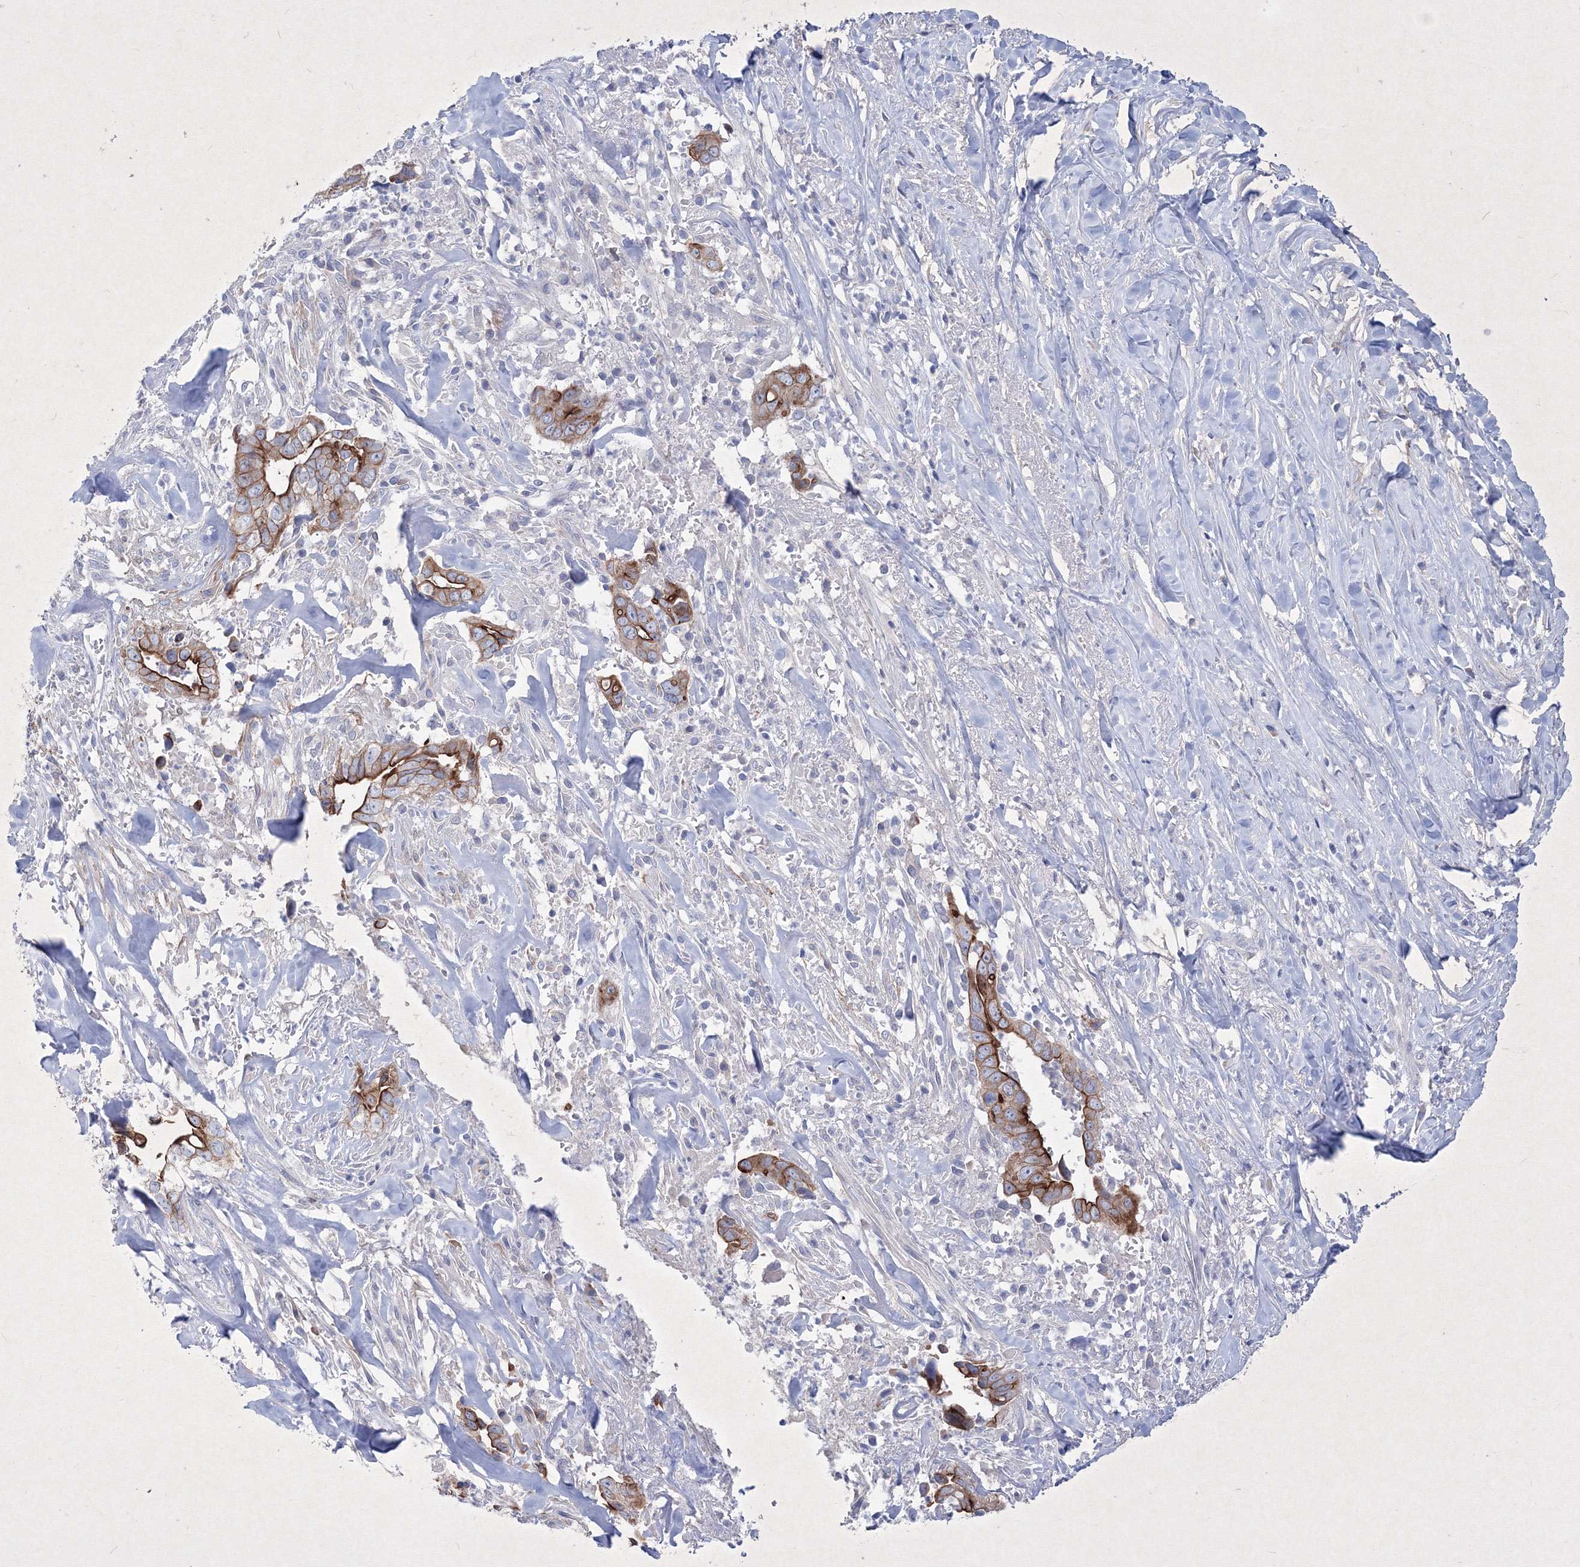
{"staining": {"intensity": "strong", "quantity": ">75%", "location": "cytoplasmic/membranous"}, "tissue": "liver cancer", "cell_type": "Tumor cells", "image_type": "cancer", "snomed": [{"axis": "morphology", "description": "Cholangiocarcinoma"}, {"axis": "topography", "description": "Liver"}], "caption": "Liver cholangiocarcinoma stained with immunohistochemistry reveals strong cytoplasmic/membranous positivity in about >75% of tumor cells. Immunohistochemistry stains the protein in brown and the nuclei are stained blue.", "gene": "TMEM139", "patient": {"sex": "female", "age": 79}}